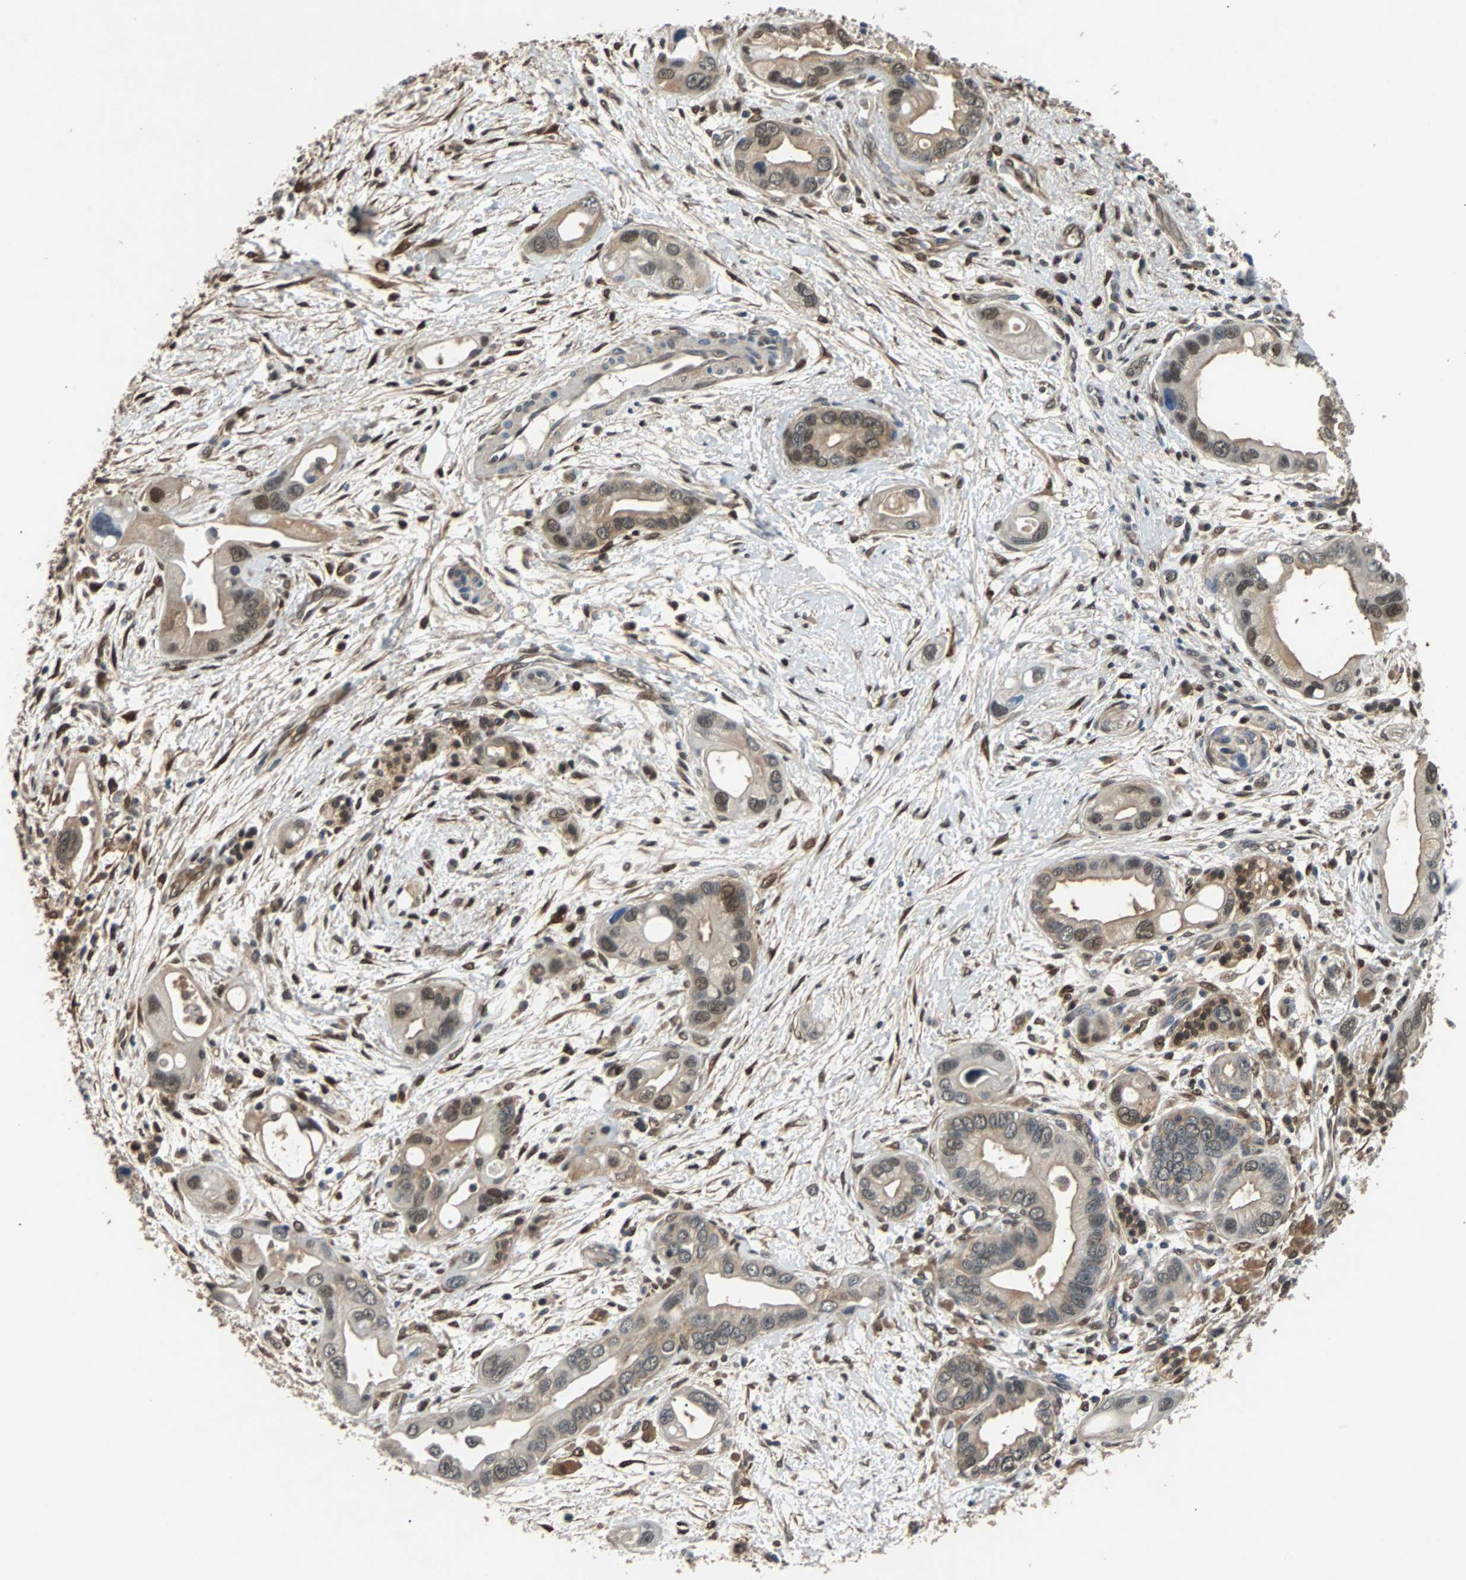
{"staining": {"intensity": "weak", "quantity": ">75%", "location": "nuclear"}, "tissue": "pancreatic cancer", "cell_type": "Tumor cells", "image_type": "cancer", "snomed": [{"axis": "morphology", "description": "Adenocarcinoma, NOS"}, {"axis": "topography", "description": "Pancreas"}], "caption": "IHC histopathology image of neoplastic tissue: human adenocarcinoma (pancreatic) stained using immunohistochemistry displays low levels of weak protein expression localized specifically in the nuclear of tumor cells, appearing as a nuclear brown color.", "gene": "PRDX6", "patient": {"sex": "female", "age": 77}}